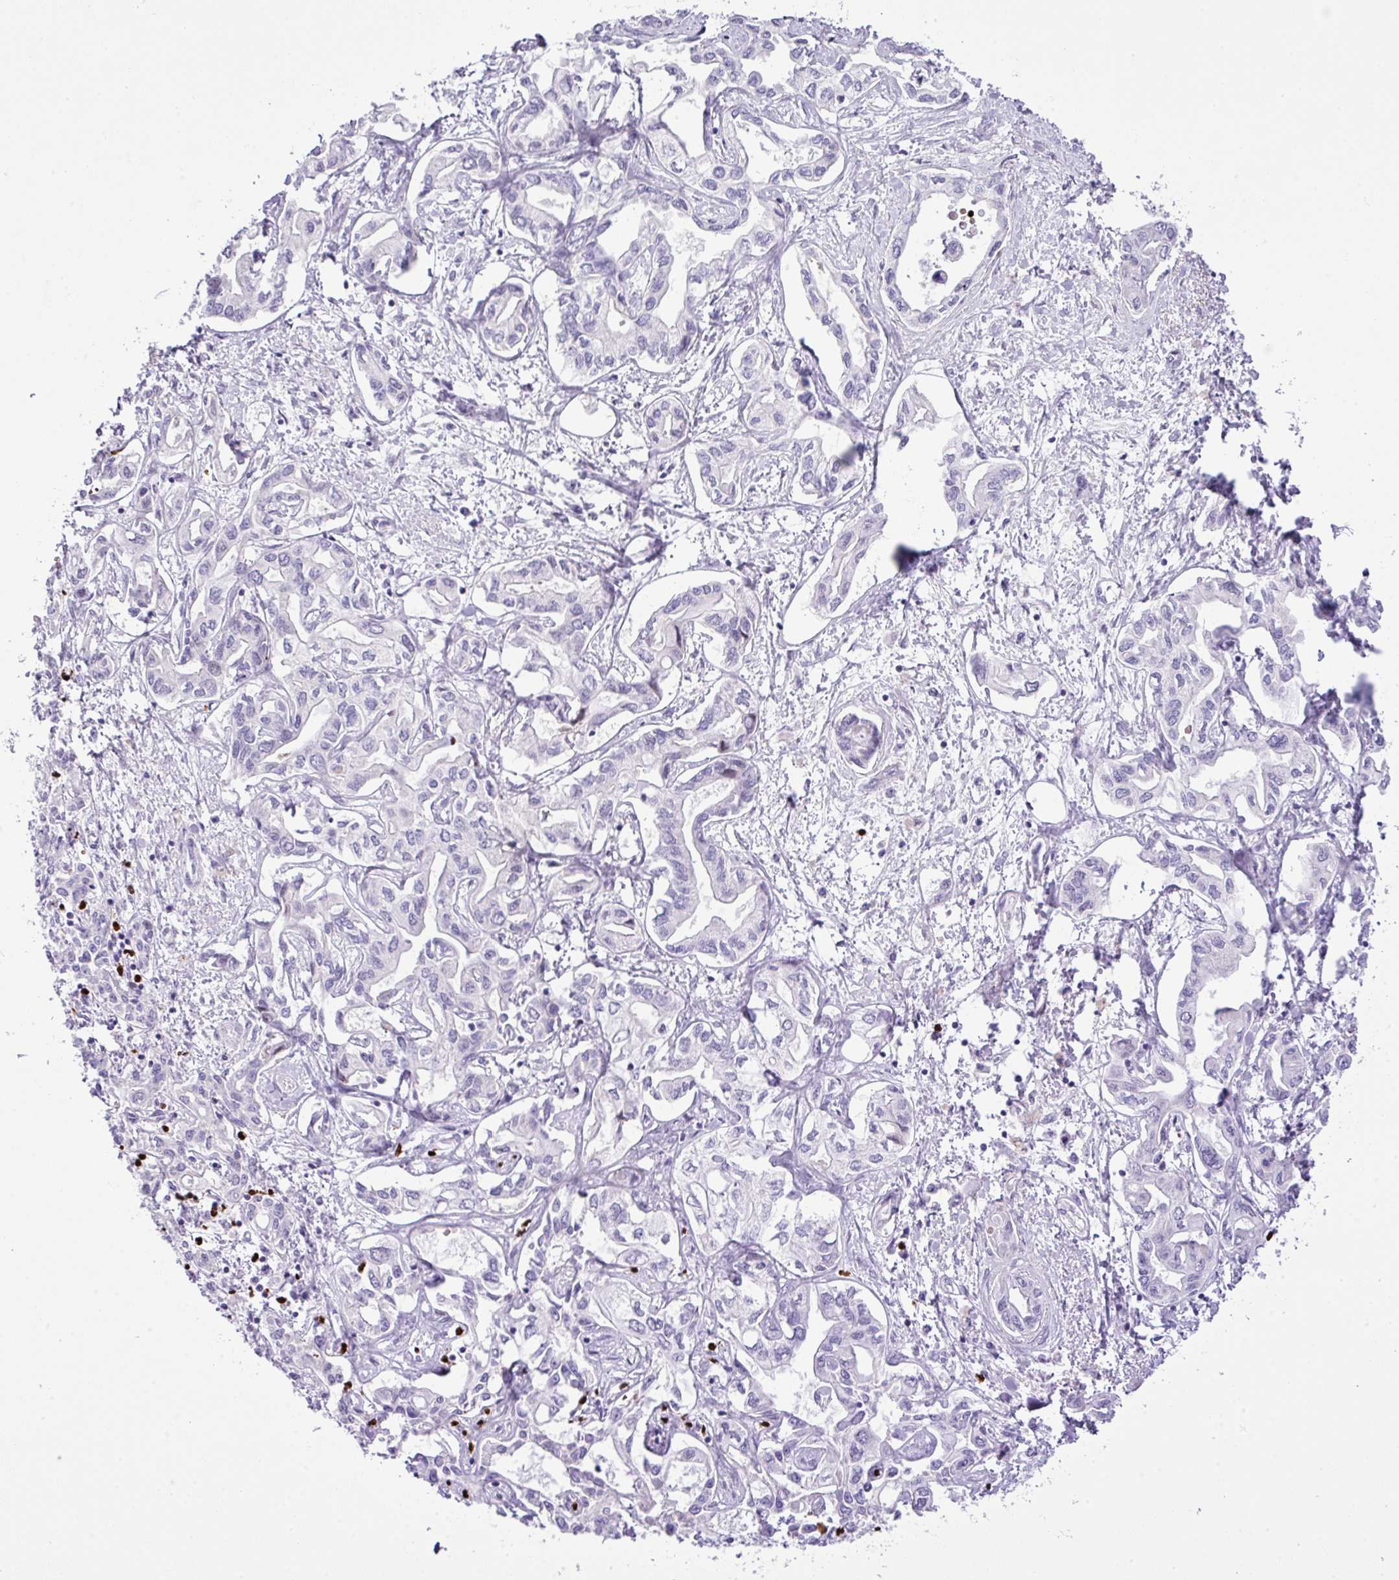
{"staining": {"intensity": "negative", "quantity": "none", "location": "none"}, "tissue": "liver cancer", "cell_type": "Tumor cells", "image_type": "cancer", "snomed": [{"axis": "morphology", "description": "Cholangiocarcinoma"}, {"axis": "topography", "description": "Liver"}], "caption": "Immunohistochemical staining of liver cancer reveals no significant expression in tumor cells.", "gene": "RCAN2", "patient": {"sex": "female", "age": 64}}